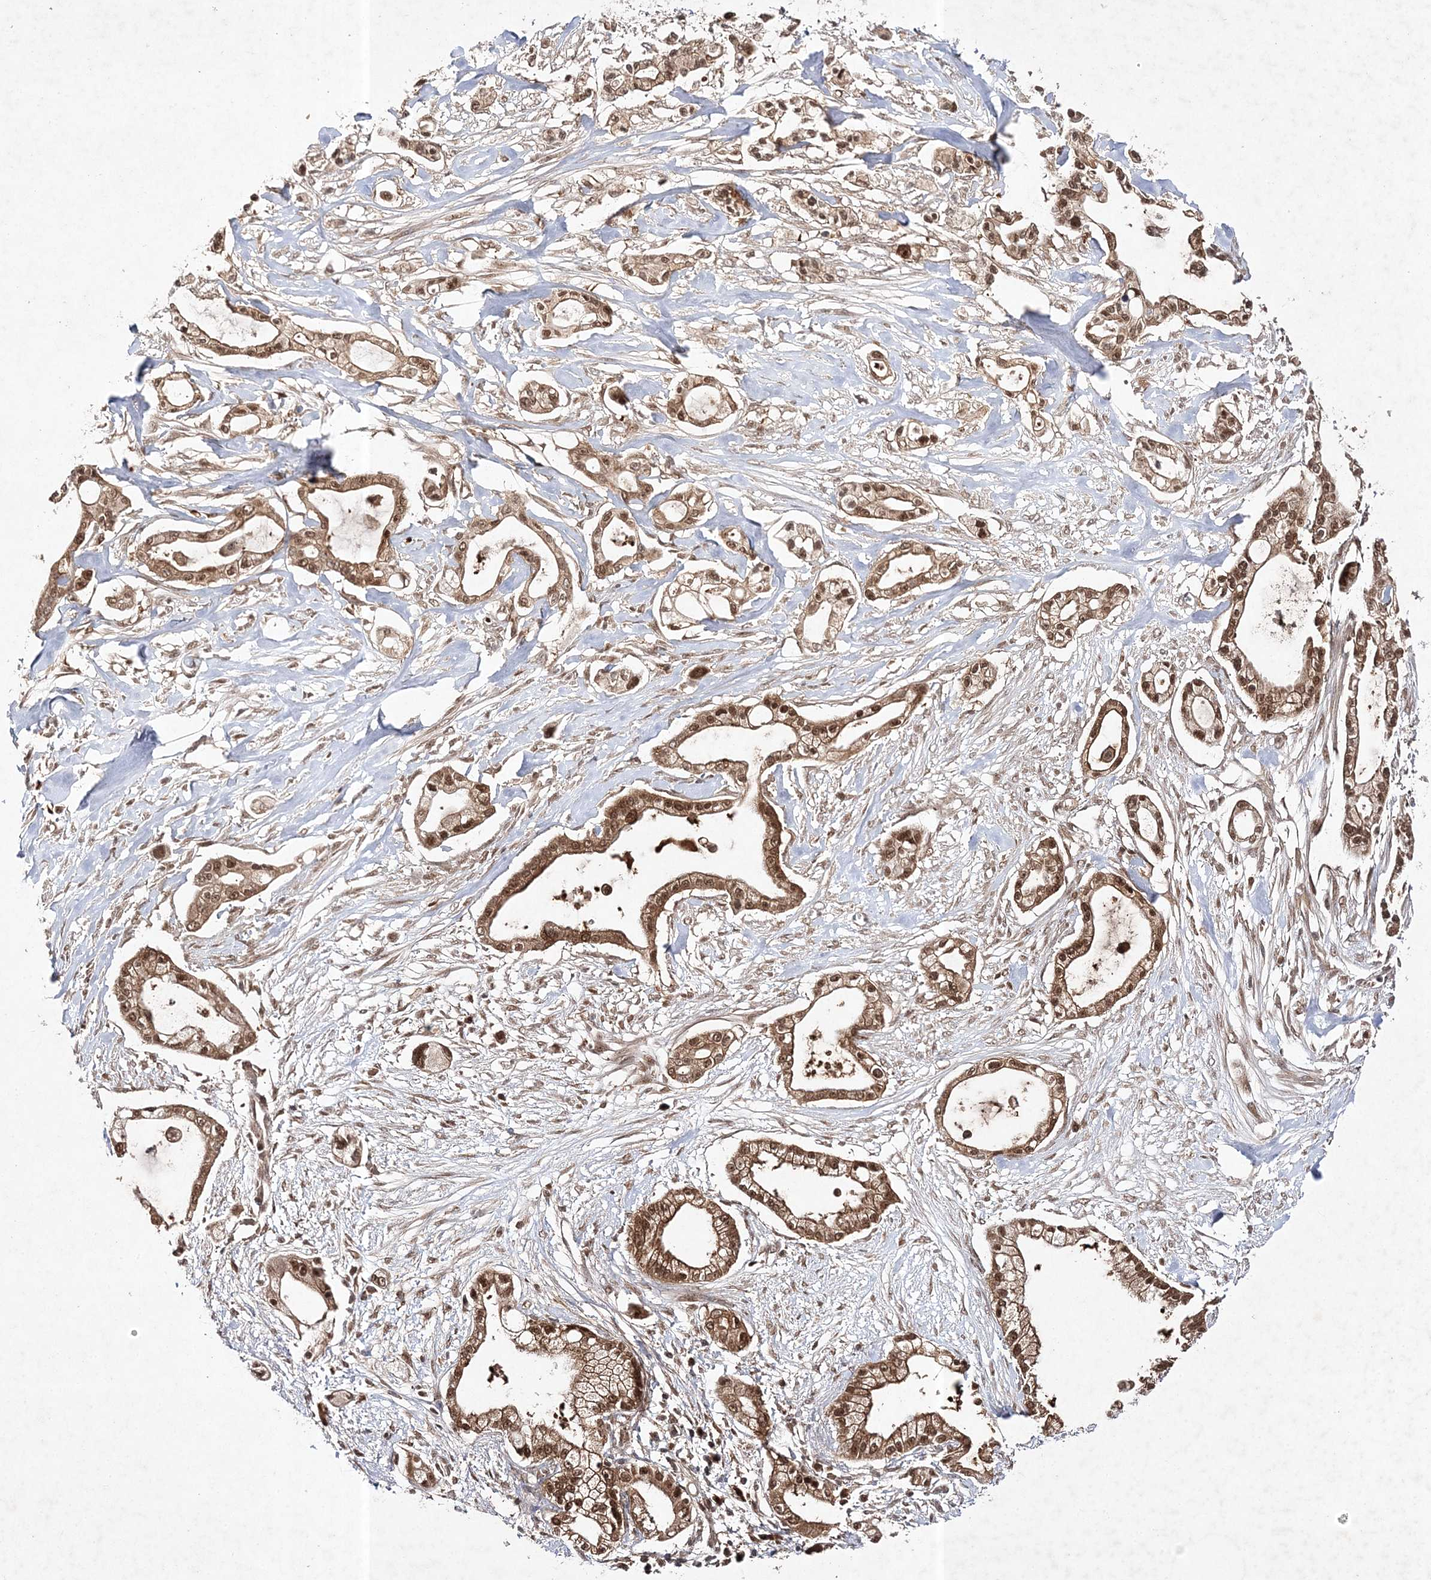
{"staining": {"intensity": "moderate", "quantity": ">75%", "location": "cytoplasmic/membranous,nuclear"}, "tissue": "pancreatic cancer", "cell_type": "Tumor cells", "image_type": "cancer", "snomed": [{"axis": "morphology", "description": "Adenocarcinoma, NOS"}, {"axis": "topography", "description": "Pancreas"}], "caption": "Immunohistochemical staining of human adenocarcinoma (pancreatic) displays medium levels of moderate cytoplasmic/membranous and nuclear protein expression in about >75% of tumor cells. The protein of interest is shown in brown color, while the nuclei are stained blue.", "gene": "NIF3L1", "patient": {"sex": "male", "age": 68}}